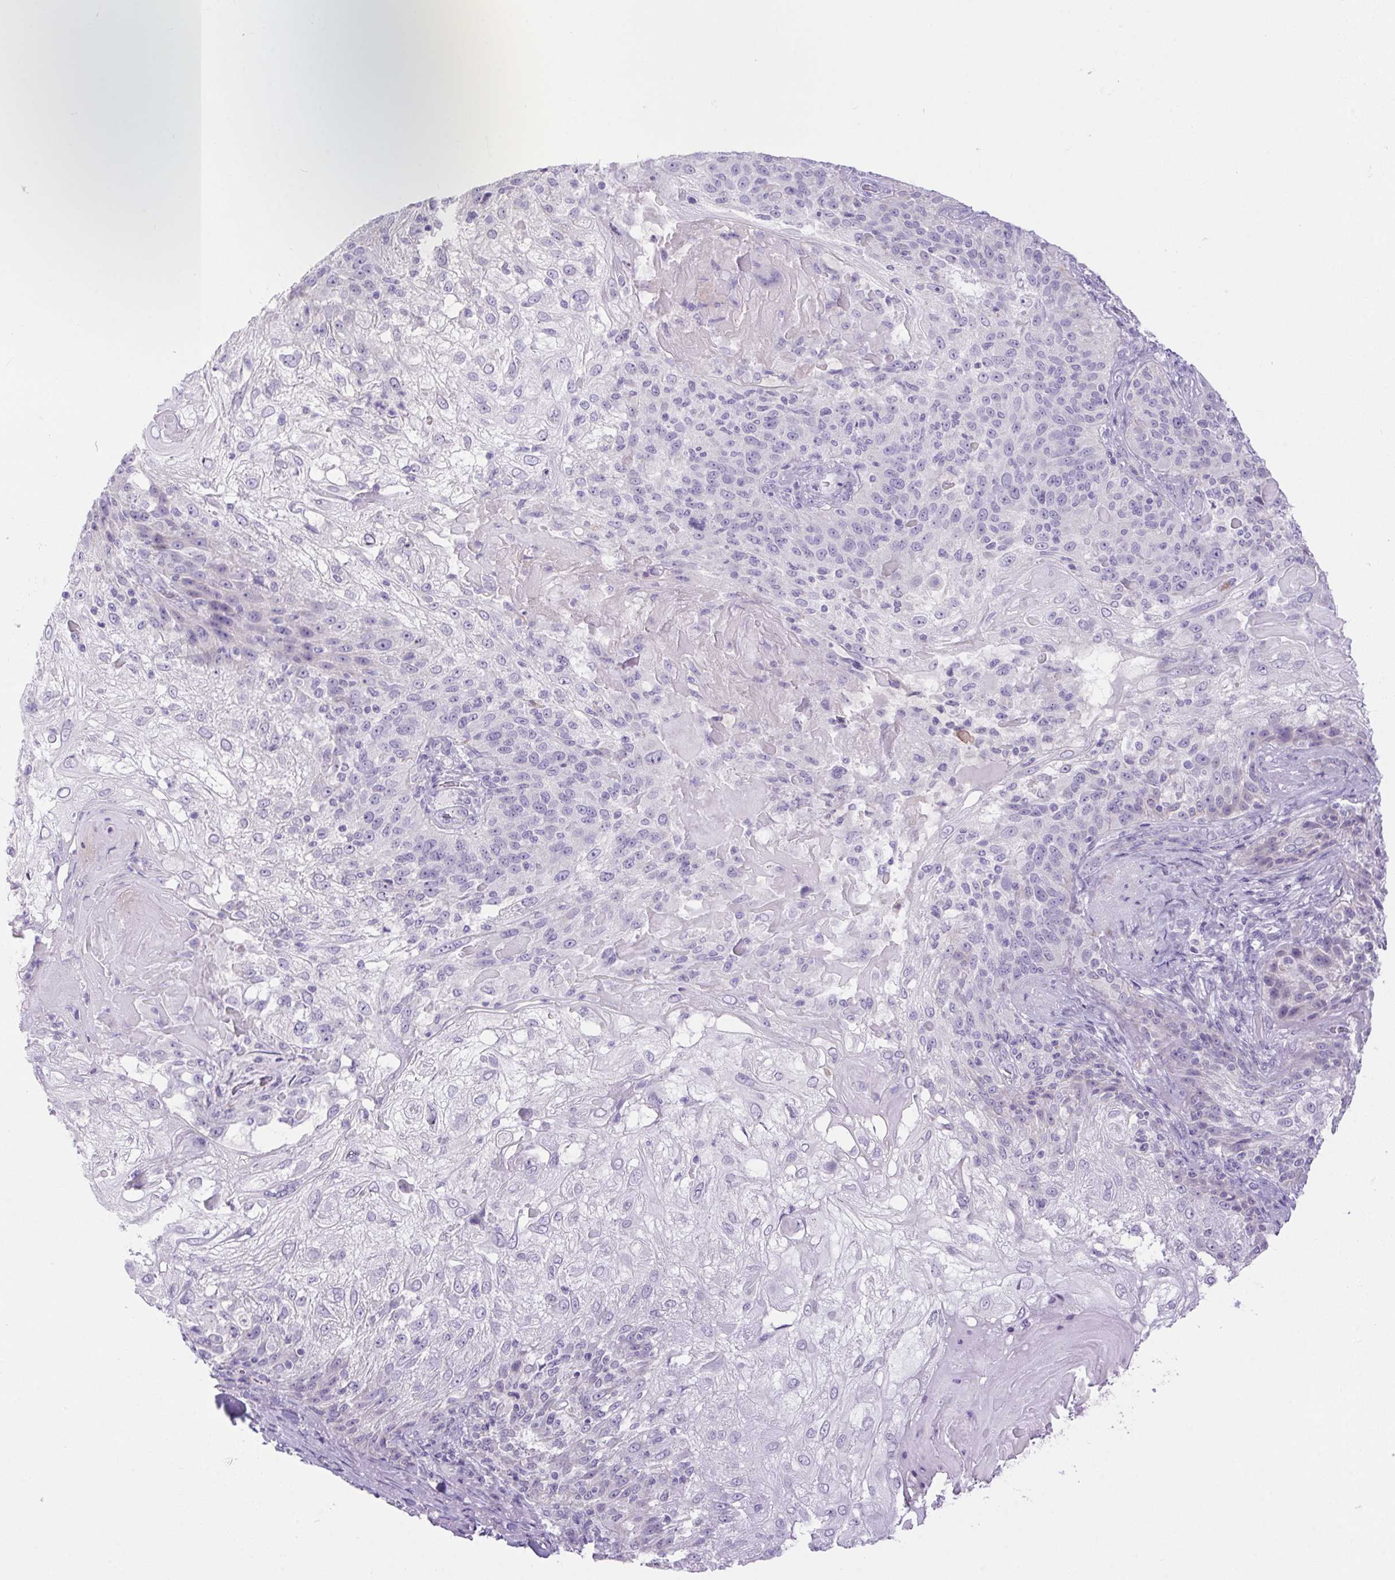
{"staining": {"intensity": "negative", "quantity": "none", "location": "none"}, "tissue": "skin cancer", "cell_type": "Tumor cells", "image_type": "cancer", "snomed": [{"axis": "morphology", "description": "Normal tissue, NOS"}, {"axis": "morphology", "description": "Squamous cell carcinoma, NOS"}, {"axis": "topography", "description": "Skin"}], "caption": "The photomicrograph reveals no significant staining in tumor cells of skin cancer (squamous cell carcinoma).", "gene": "ERP27", "patient": {"sex": "female", "age": 83}}